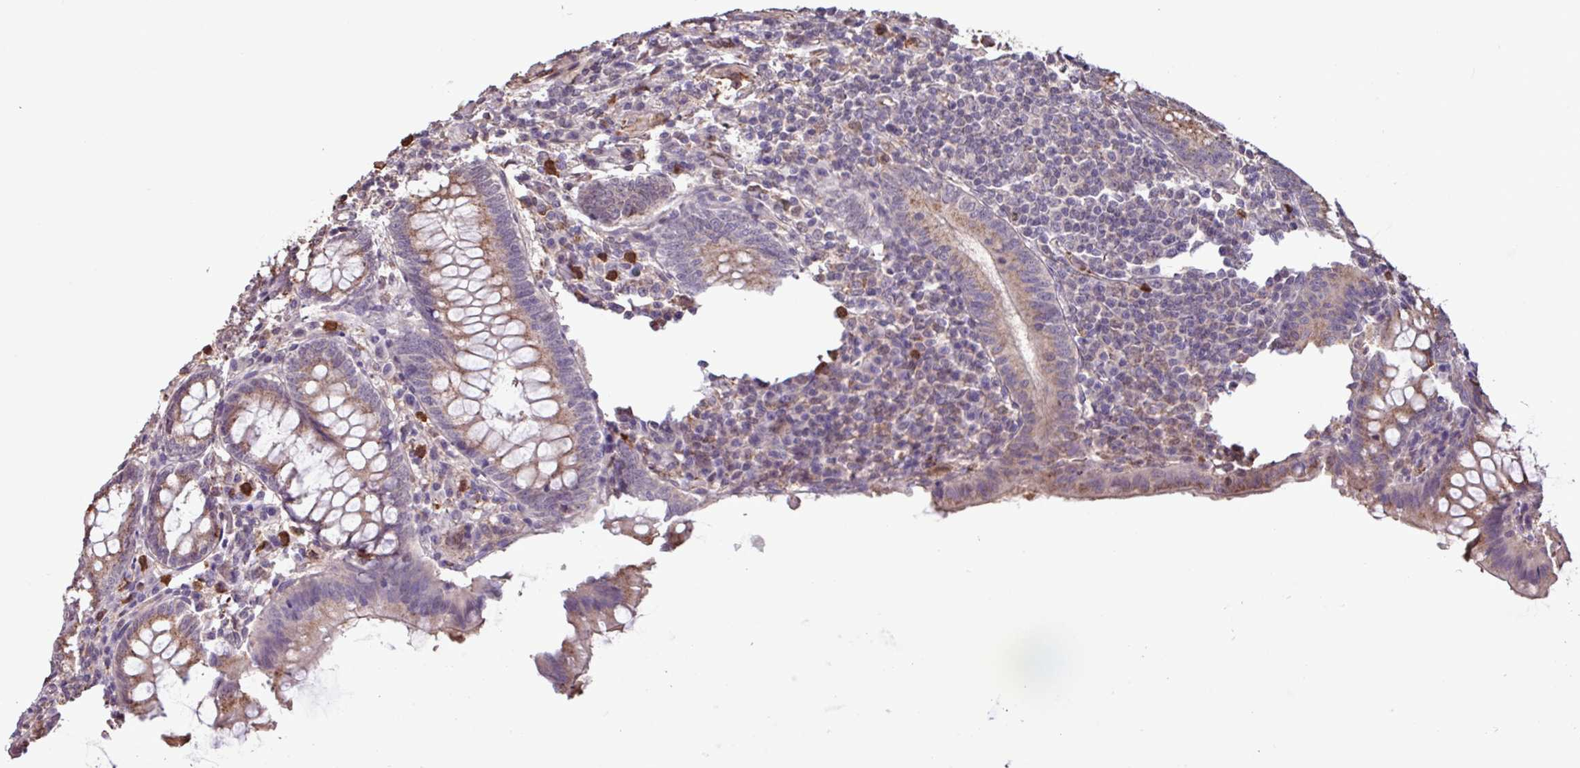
{"staining": {"intensity": "moderate", "quantity": "25%-75%", "location": "cytoplasmic/membranous"}, "tissue": "appendix", "cell_type": "Glandular cells", "image_type": "normal", "snomed": [{"axis": "morphology", "description": "Normal tissue, NOS"}, {"axis": "topography", "description": "Appendix"}], "caption": "Protein staining of benign appendix exhibits moderate cytoplasmic/membranous expression in about 25%-75% of glandular cells.", "gene": "CHST11", "patient": {"sex": "male", "age": 83}}